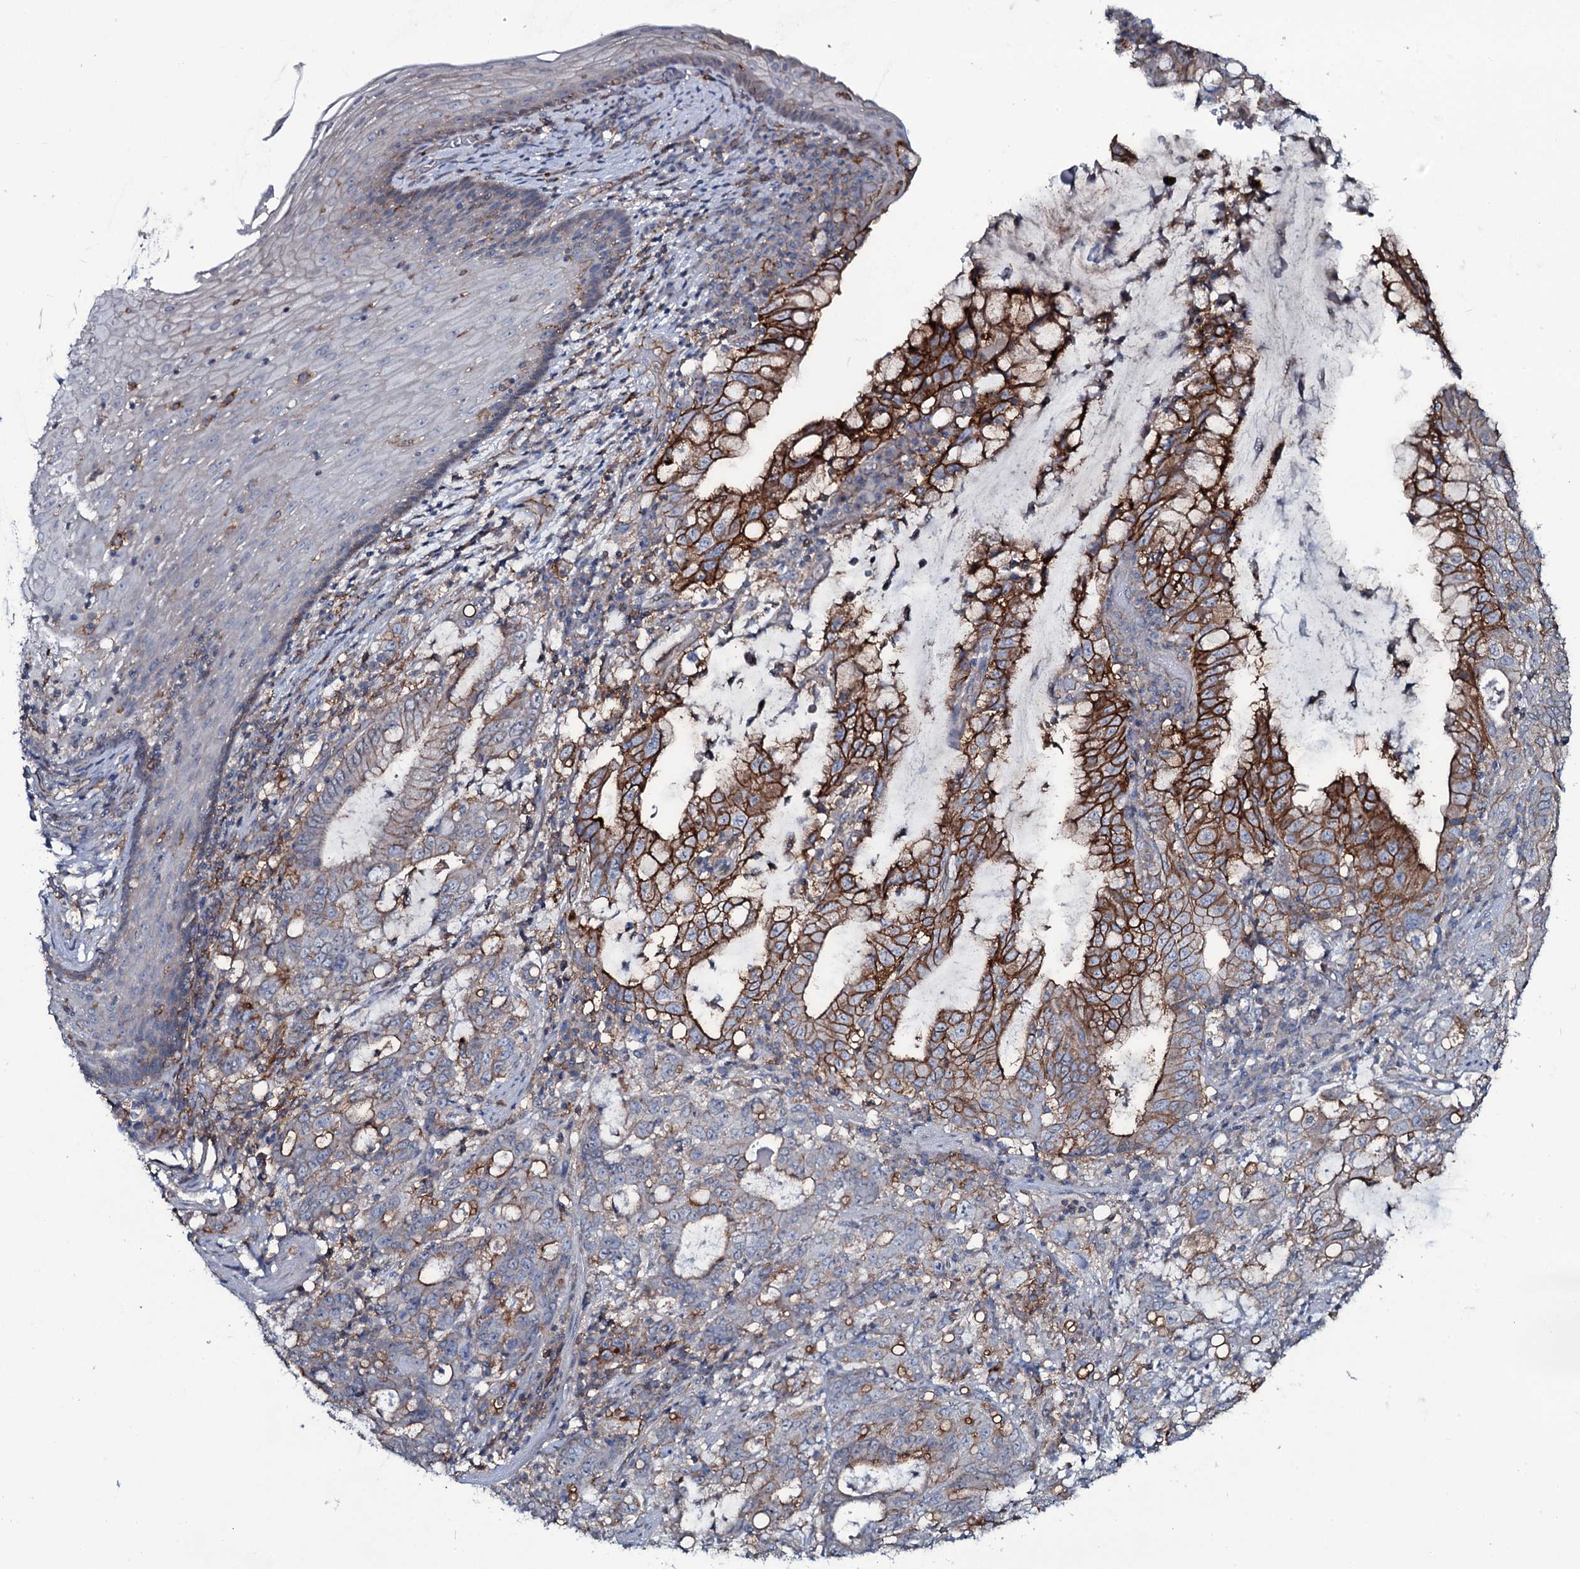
{"staining": {"intensity": "strong", "quantity": "25%-75%", "location": "cytoplasmic/membranous"}, "tissue": "stomach cancer", "cell_type": "Tumor cells", "image_type": "cancer", "snomed": [{"axis": "morphology", "description": "Normal tissue, NOS"}, {"axis": "morphology", "description": "Adenocarcinoma, NOS"}, {"axis": "topography", "description": "Esophagus"}, {"axis": "topography", "description": "Stomach, upper"}, {"axis": "topography", "description": "Peripheral nerve tissue"}], "caption": "Tumor cells show high levels of strong cytoplasmic/membranous positivity in approximately 25%-75% of cells in stomach cancer (adenocarcinoma). (DAB IHC, brown staining for protein, blue staining for nuclei).", "gene": "SNAP23", "patient": {"sex": "male", "age": 62}}